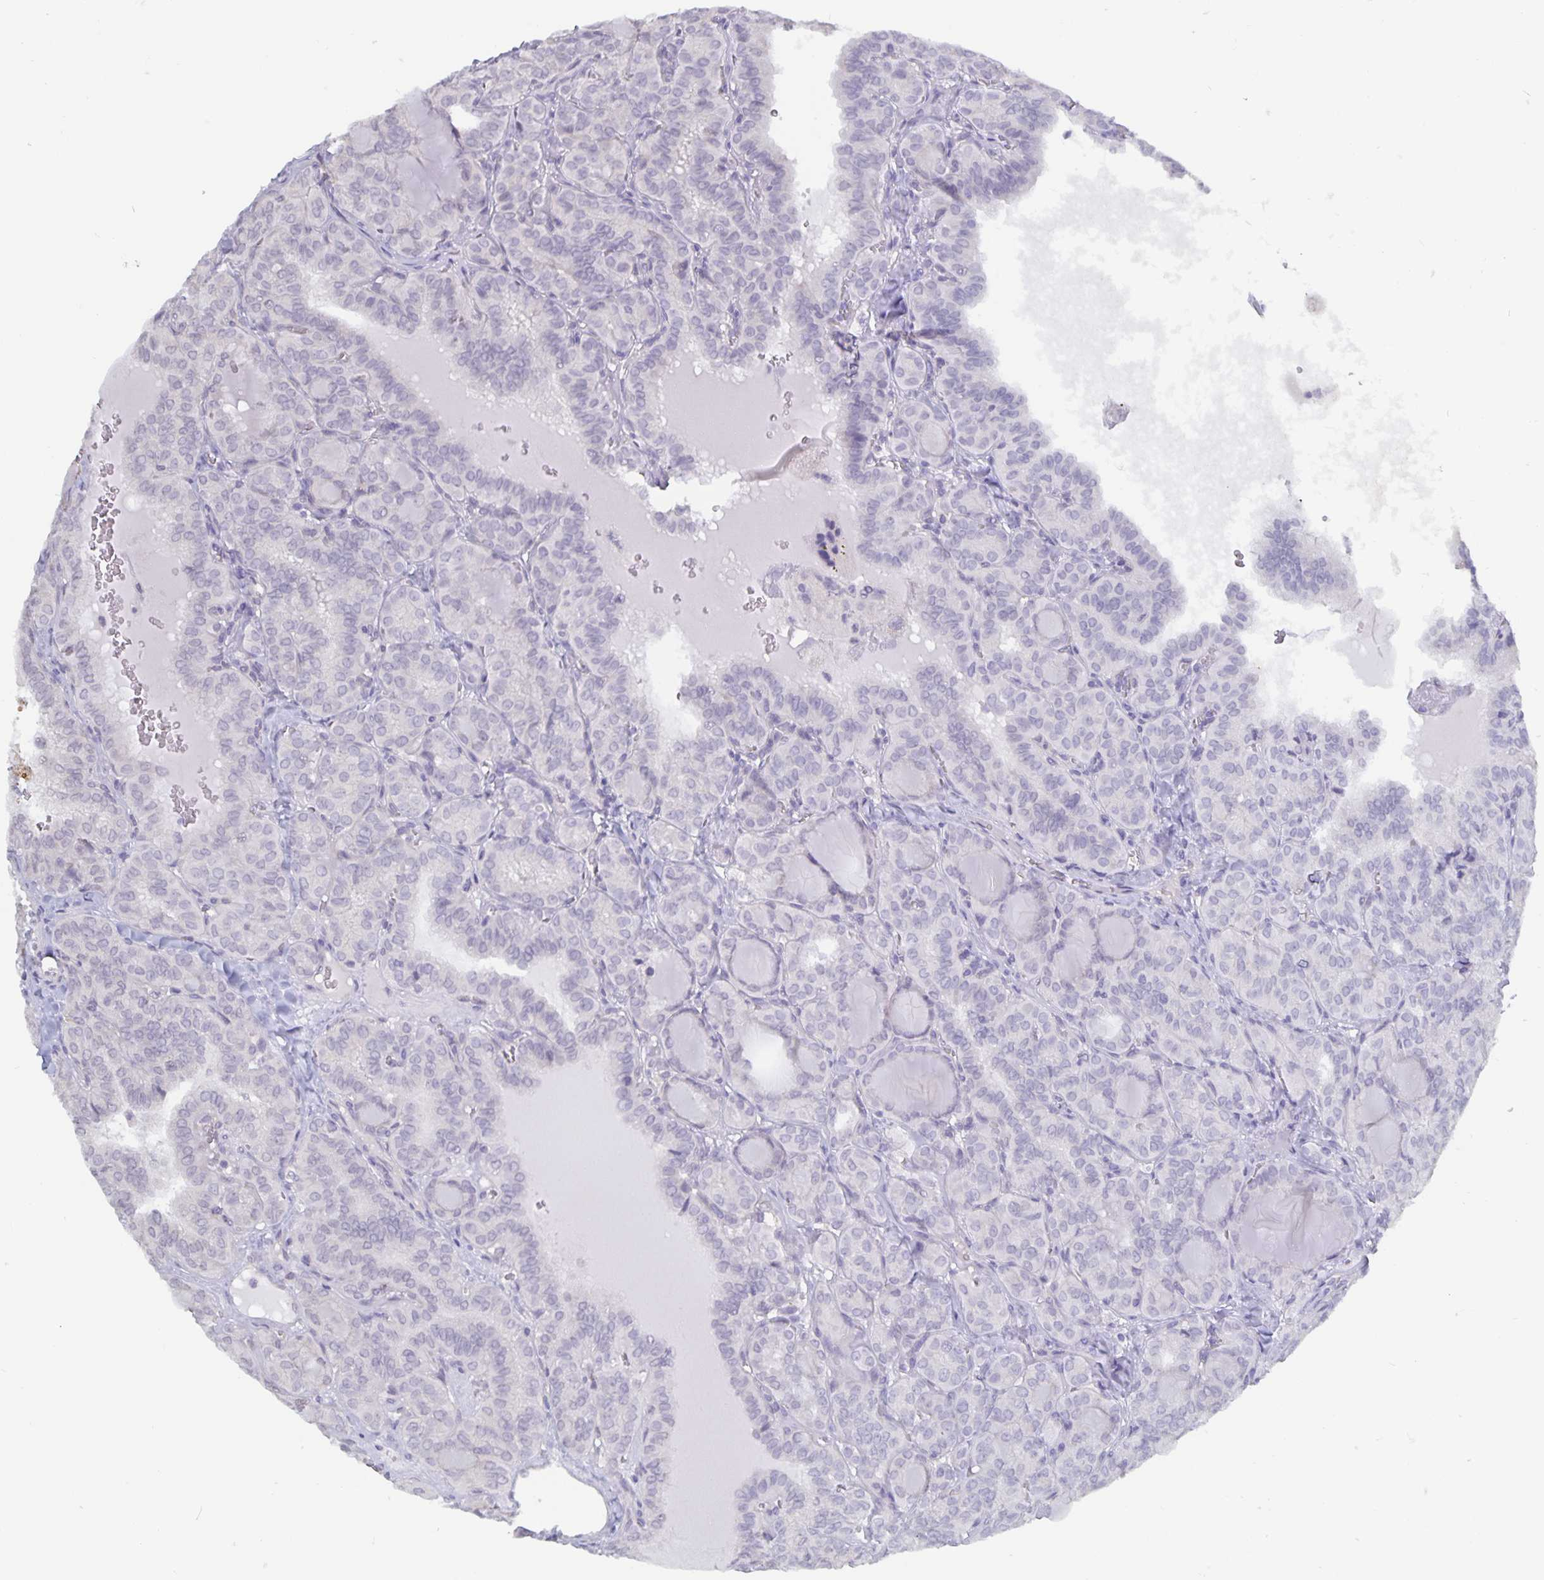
{"staining": {"intensity": "negative", "quantity": "none", "location": "none"}, "tissue": "thyroid cancer", "cell_type": "Tumor cells", "image_type": "cancer", "snomed": [{"axis": "morphology", "description": "Papillary adenocarcinoma, NOS"}, {"axis": "topography", "description": "Thyroid gland"}], "caption": "Tumor cells show no significant staining in papillary adenocarcinoma (thyroid).", "gene": "PLCB3", "patient": {"sex": "female", "age": 41}}